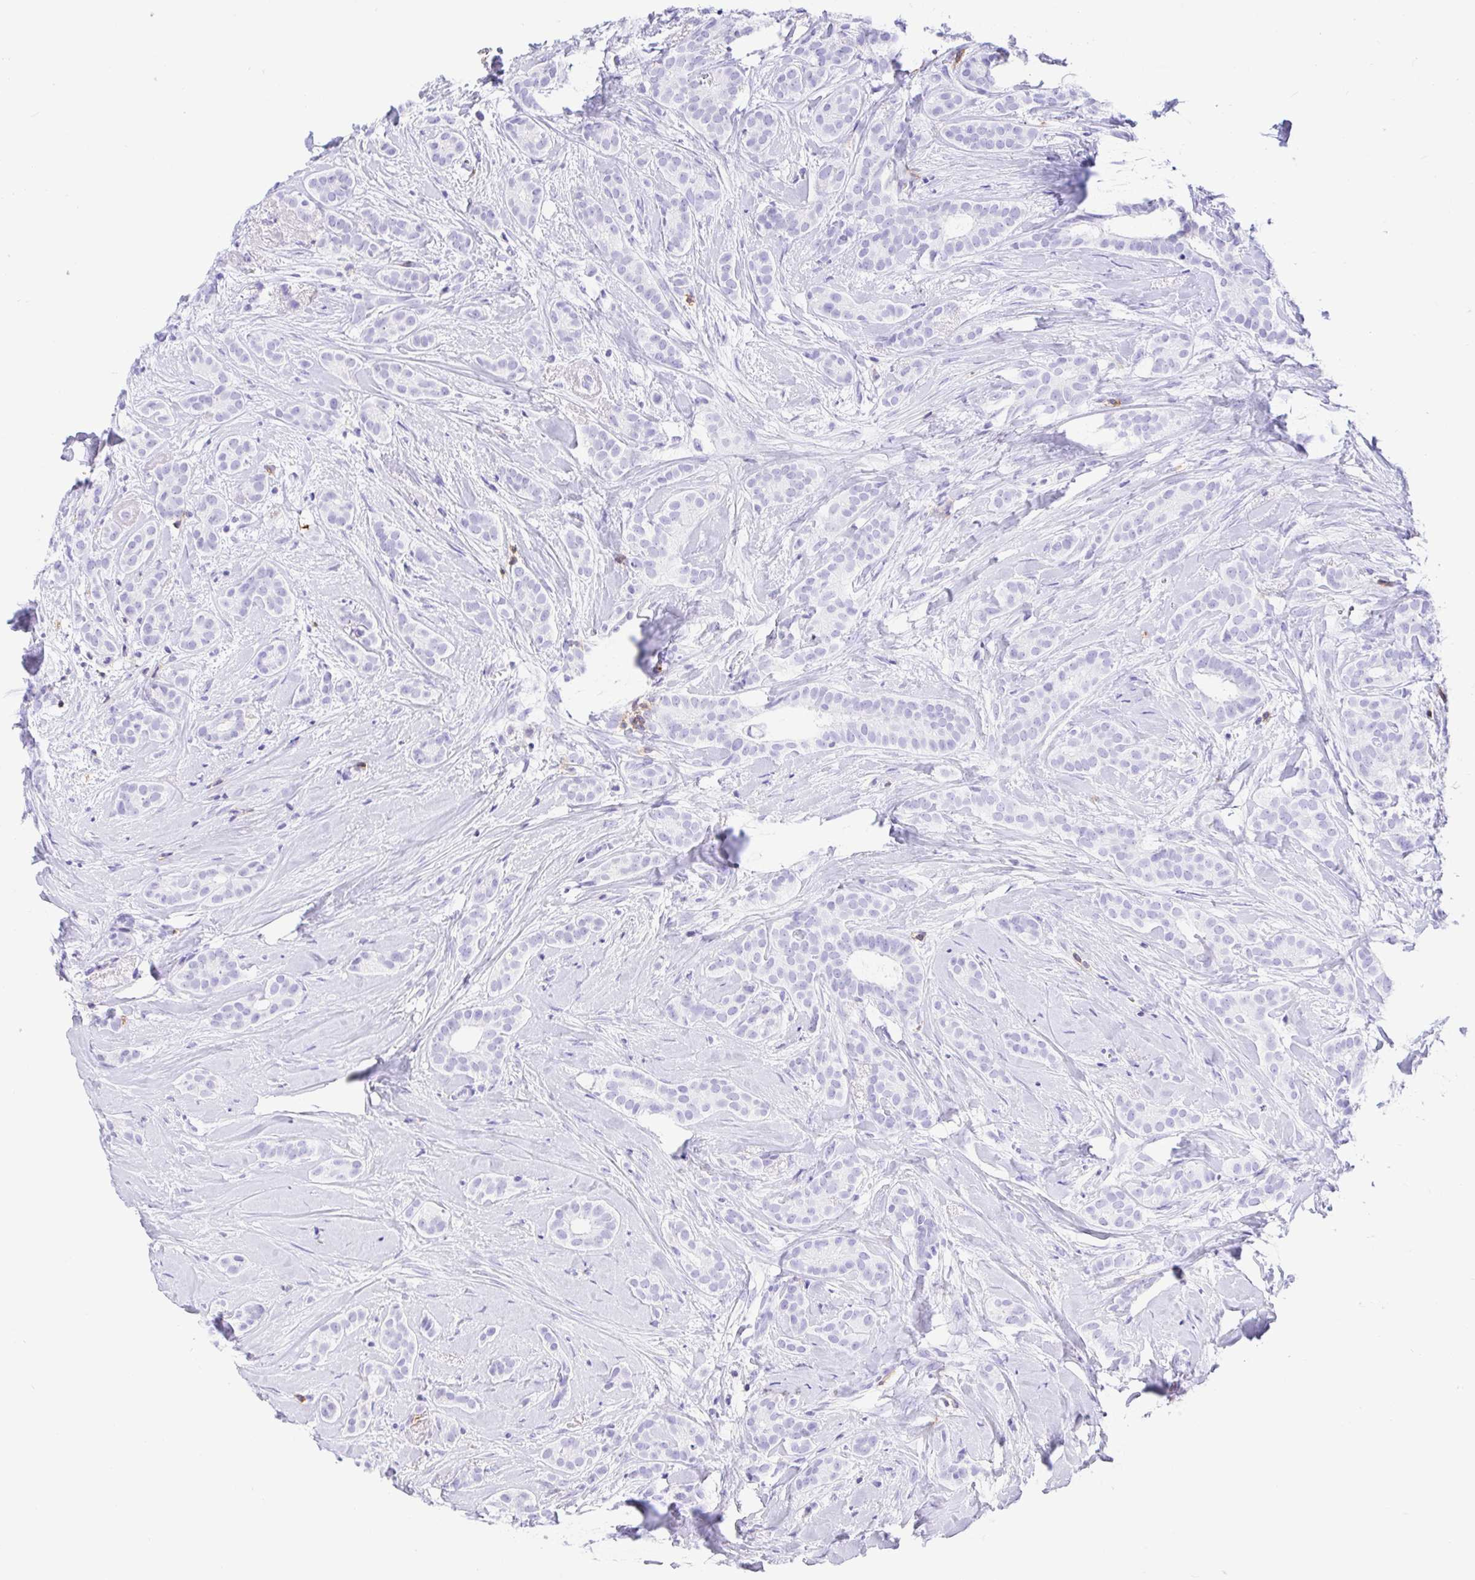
{"staining": {"intensity": "negative", "quantity": "none", "location": "none"}, "tissue": "breast cancer", "cell_type": "Tumor cells", "image_type": "cancer", "snomed": [{"axis": "morphology", "description": "Duct carcinoma"}, {"axis": "topography", "description": "Breast"}], "caption": "Protein analysis of breast cancer (invasive ductal carcinoma) demonstrates no significant expression in tumor cells.", "gene": "CD5", "patient": {"sex": "female", "age": 65}}